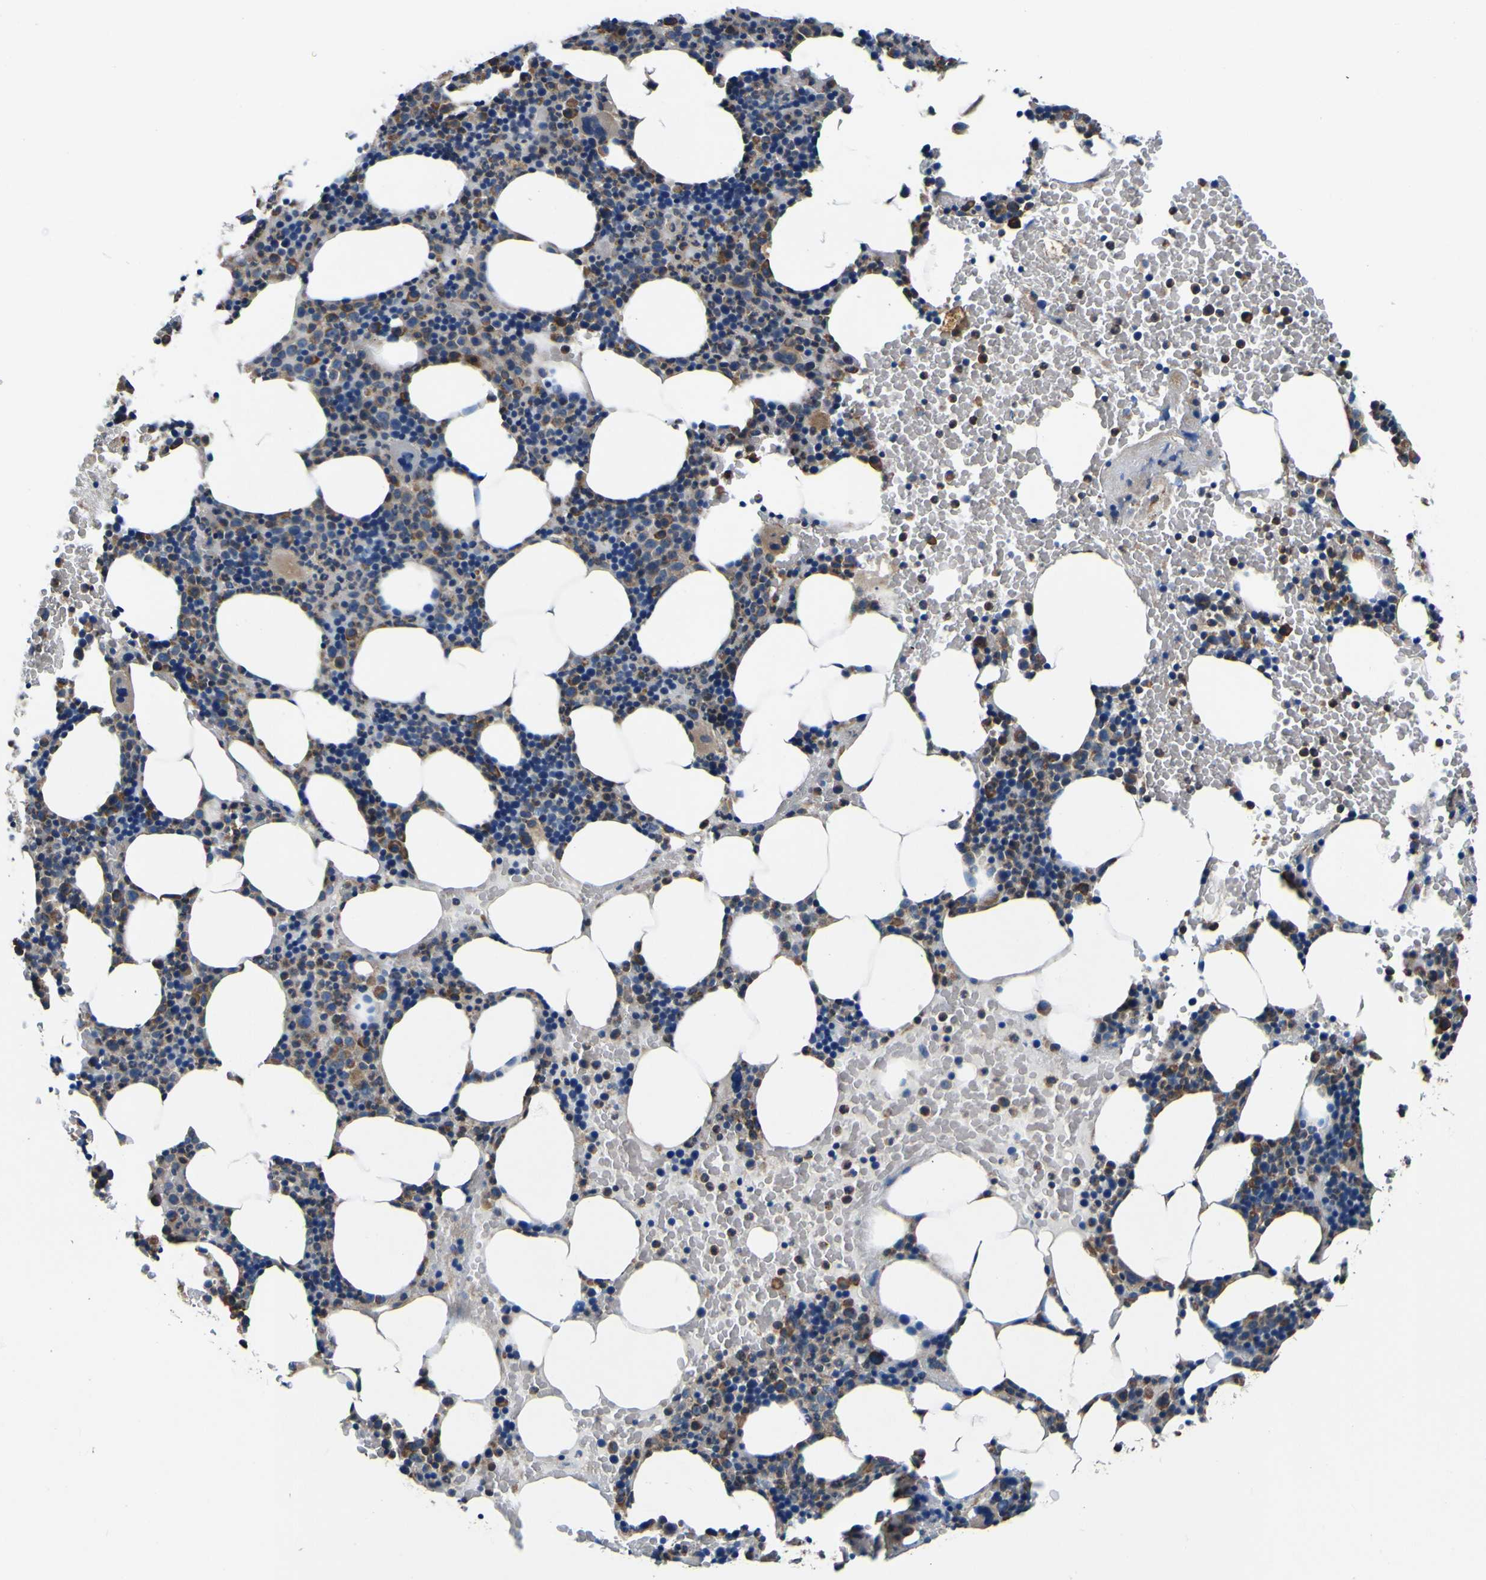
{"staining": {"intensity": "moderate", "quantity": "25%-75%", "location": "cytoplasmic/membranous"}, "tissue": "bone marrow", "cell_type": "Hematopoietic cells", "image_type": "normal", "snomed": [{"axis": "morphology", "description": "Normal tissue, NOS"}, {"axis": "morphology", "description": "Inflammation, NOS"}, {"axis": "topography", "description": "Bone marrow"}], "caption": "Immunohistochemistry (IHC) of unremarkable bone marrow demonstrates medium levels of moderate cytoplasmic/membranous positivity in about 25%-75% of hematopoietic cells. The protein of interest is shown in brown color, while the nuclei are stained blue.", "gene": "INPP5A", "patient": {"sex": "female", "age": 70}}